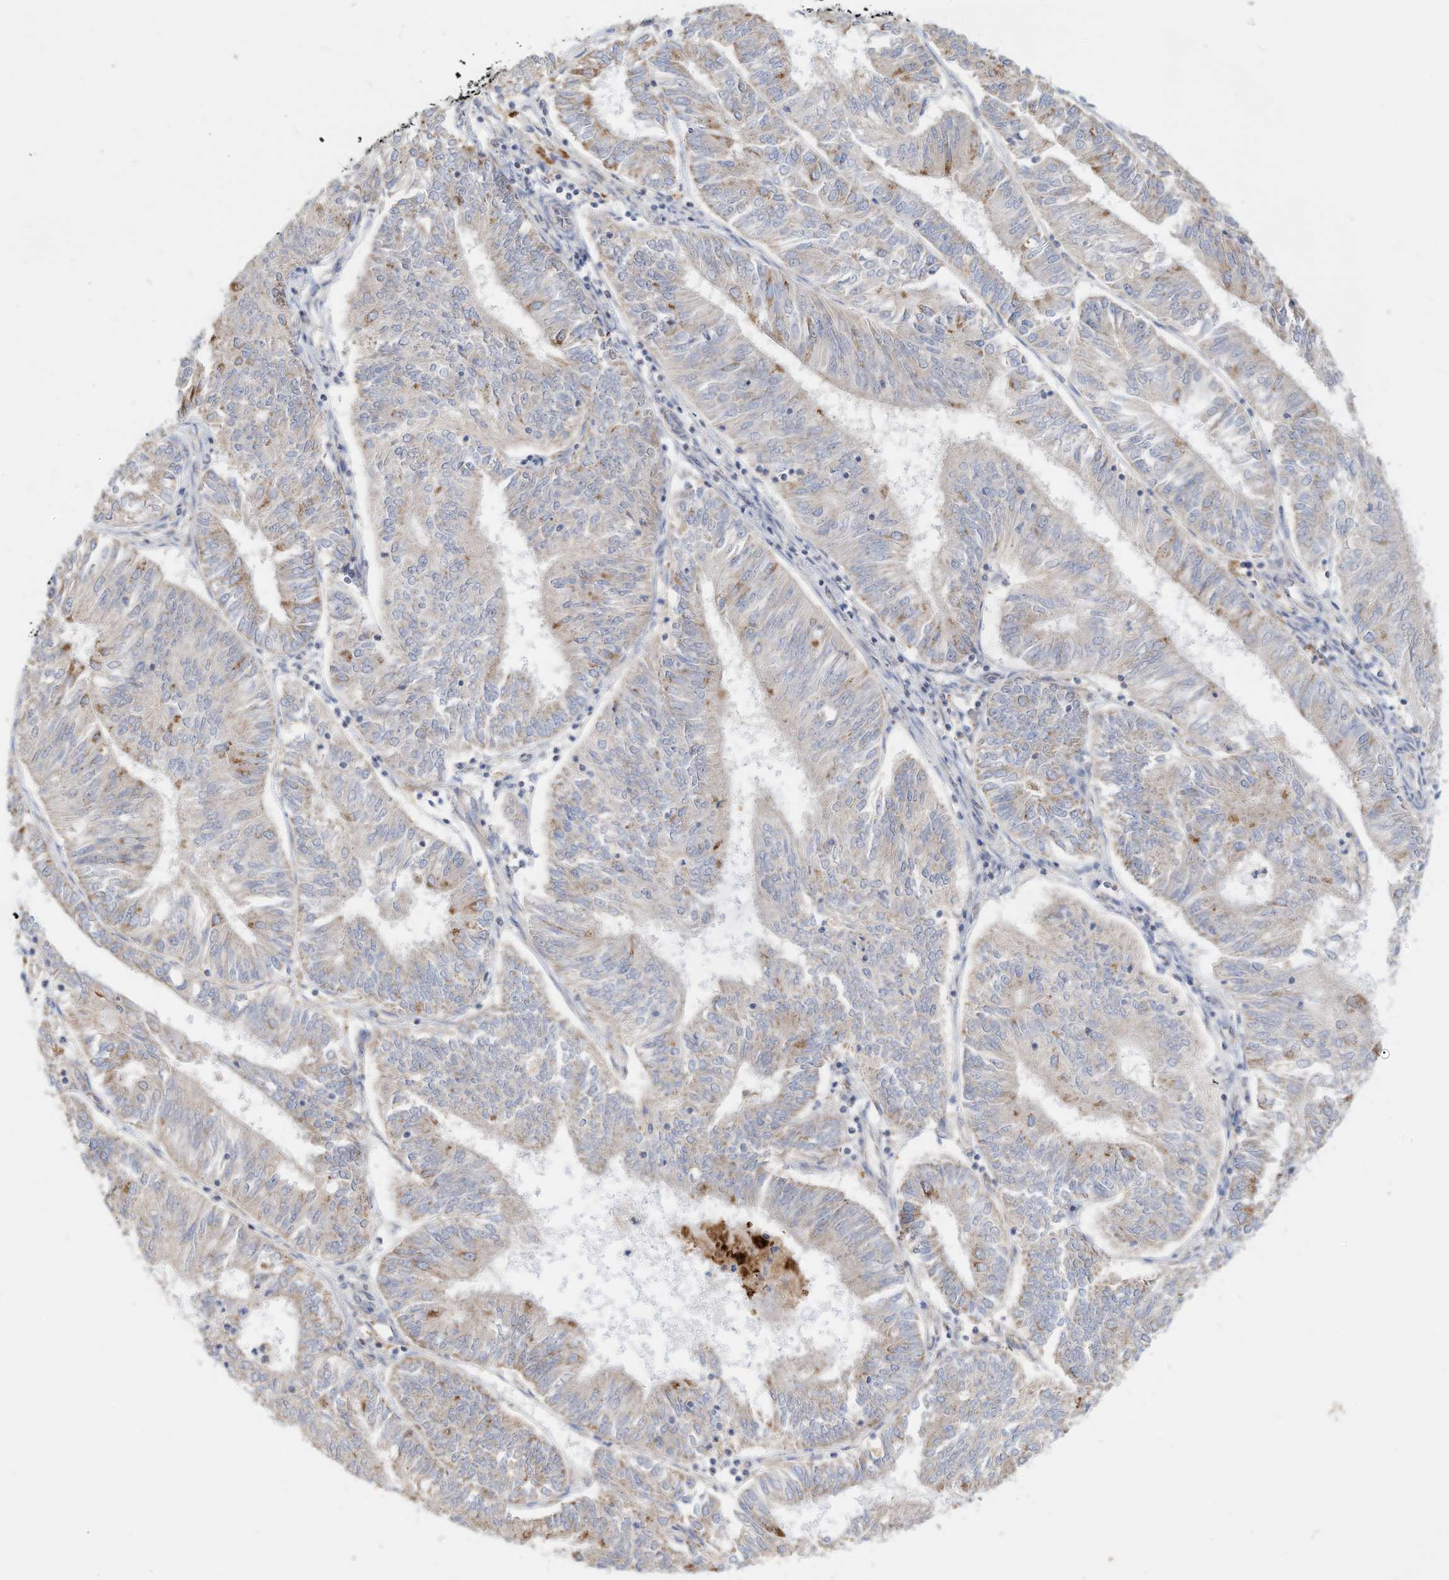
{"staining": {"intensity": "weak", "quantity": "<25%", "location": "cytoplasmic/membranous"}, "tissue": "endometrial cancer", "cell_type": "Tumor cells", "image_type": "cancer", "snomed": [{"axis": "morphology", "description": "Adenocarcinoma, NOS"}, {"axis": "topography", "description": "Endometrium"}], "caption": "Tumor cells show no significant protein expression in endometrial adenocarcinoma.", "gene": "RHOH", "patient": {"sex": "female", "age": 58}}